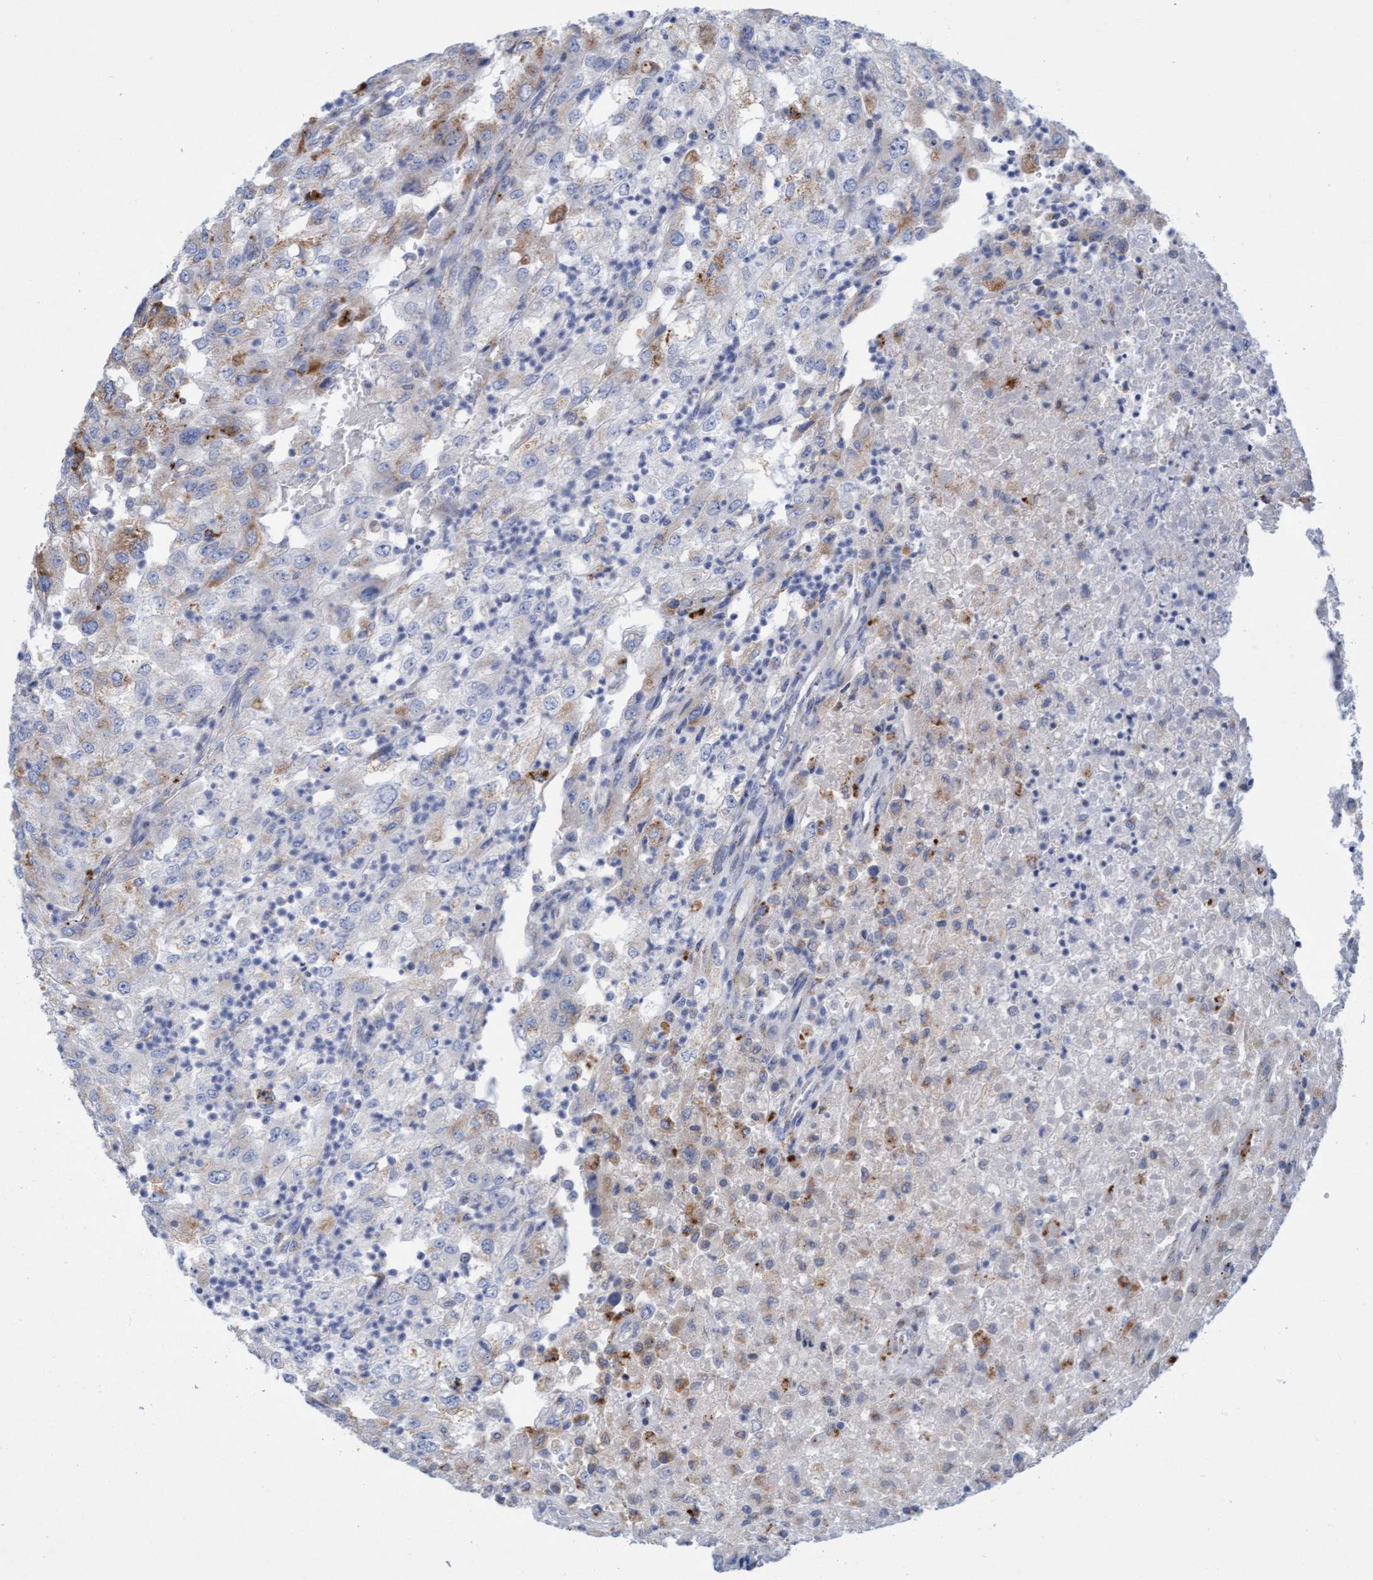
{"staining": {"intensity": "weak", "quantity": "<25%", "location": "cytoplasmic/membranous"}, "tissue": "renal cancer", "cell_type": "Tumor cells", "image_type": "cancer", "snomed": [{"axis": "morphology", "description": "Adenocarcinoma, NOS"}, {"axis": "topography", "description": "Kidney"}], "caption": "Immunohistochemical staining of human renal cancer (adenocarcinoma) demonstrates no significant positivity in tumor cells.", "gene": "SGSH", "patient": {"sex": "female", "age": 54}}